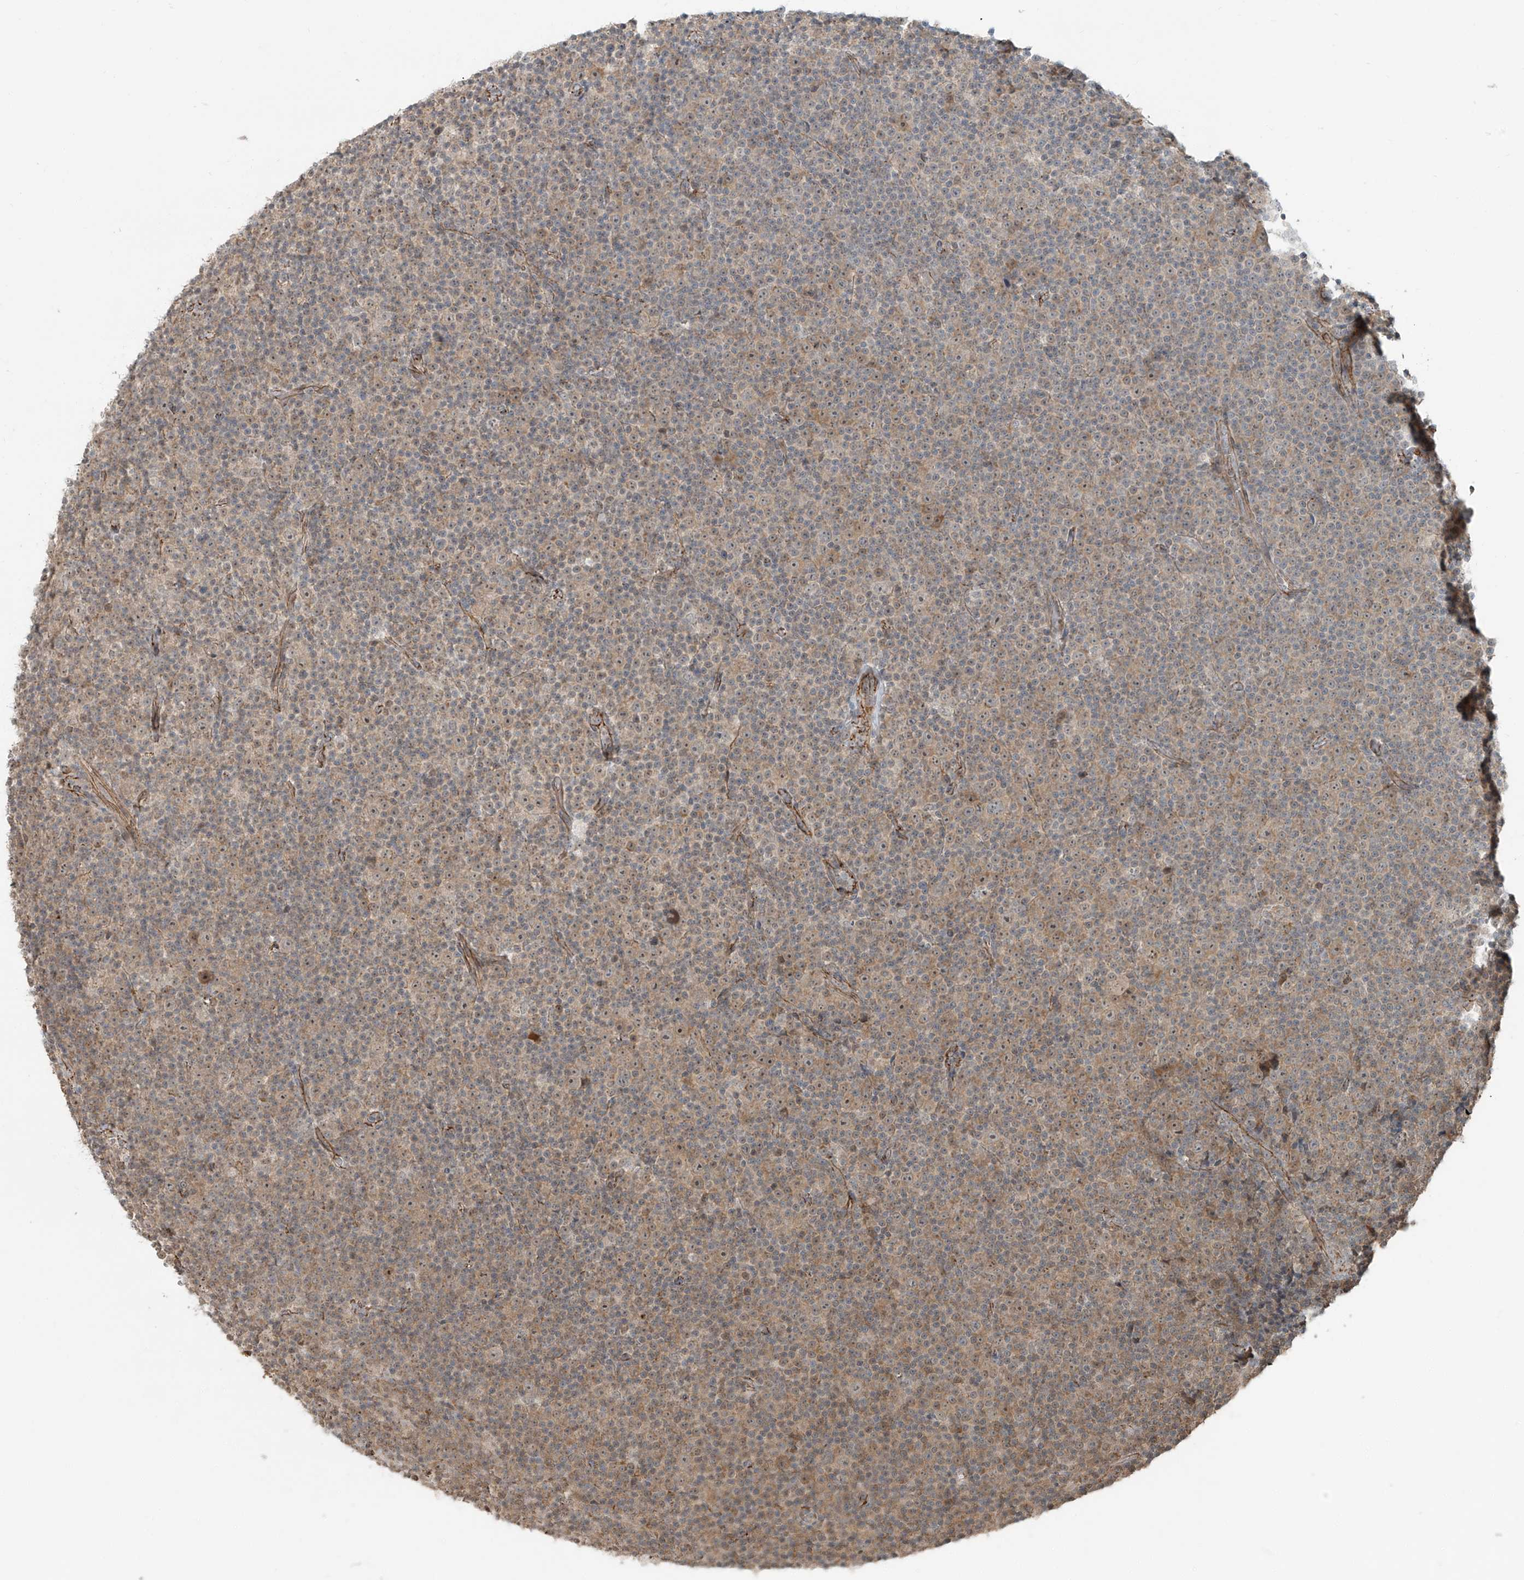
{"staining": {"intensity": "weak", "quantity": ">75%", "location": "cytoplasmic/membranous"}, "tissue": "lymphoma", "cell_type": "Tumor cells", "image_type": "cancer", "snomed": [{"axis": "morphology", "description": "Malignant lymphoma, non-Hodgkin's type, Low grade"}, {"axis": "topography", "description": "Lymph node"}], "caption": "Brown immunohistochemical staining in human malignant lymphoma, non-Hodgkin's type (low-grade) exhibits weak cytoplasmic/membranous staining in about >75% of tumor cells.", "gene": "ZNF16", "patient": {"sex": "female", "age": 67}}